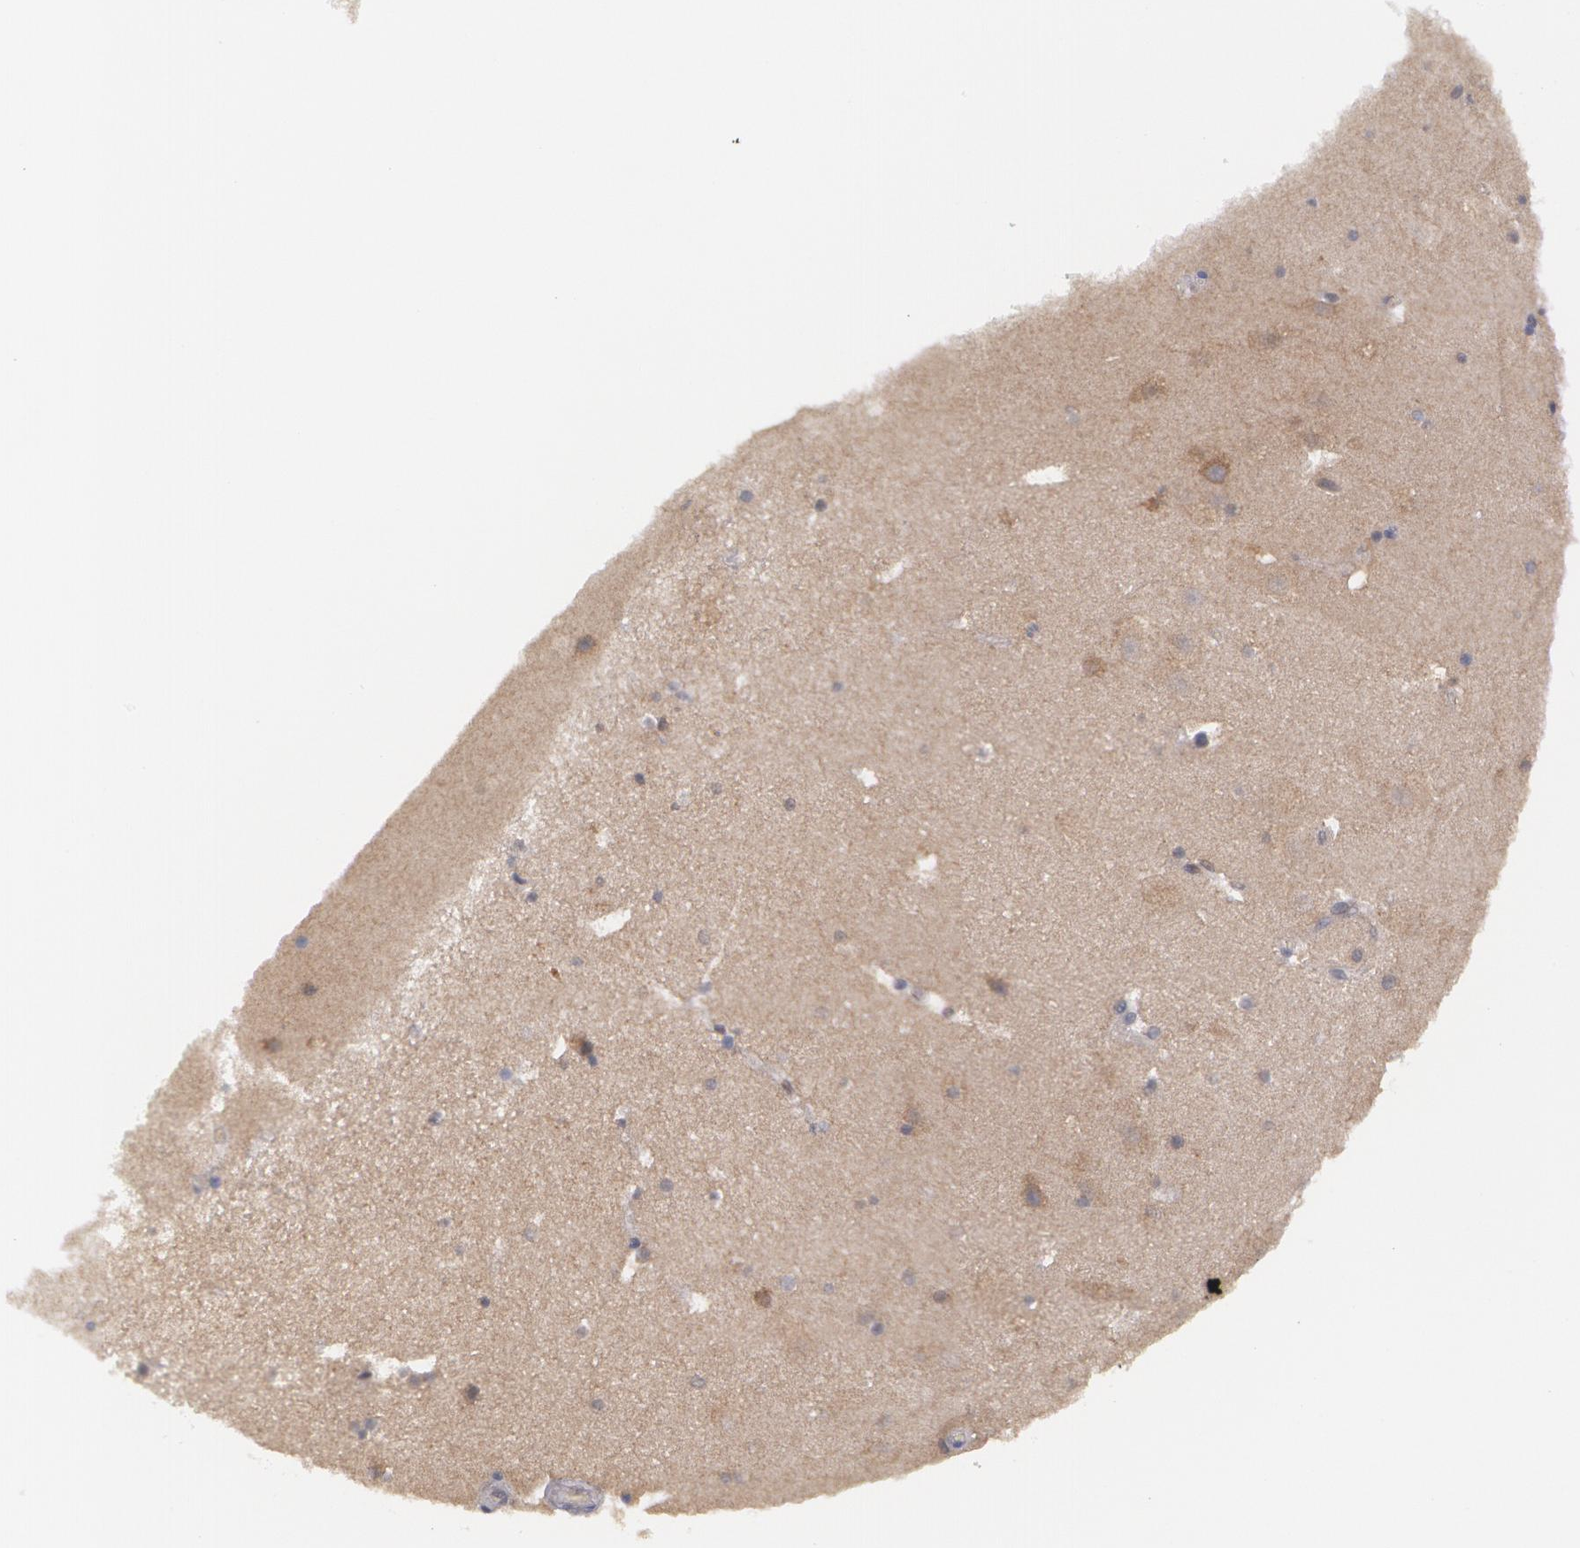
{"staining": {"intensity": "weak", "quantity": "25%-75%", "location": "cytoplasmic/membranous"}, "tissue": "hippocampus", "cell_type": "Glial cells", "image_type": "normal", "snomed": [{"axis": "morphology", "description": "Normal tissue, NOS"}, {"axis": "topography", "description": "Hippocampus"}], "caption": "Immunohistochemical staining of normal human hippocampus displays weak cytoplasmic/membranous protein staining in about 25%-75% of glial cells. Using DAB (3,3'-diaminobenzidine) (brown) and hematoxylin (blue) stains, captured at high magnification using brightfield microscopy.", "gene": "TXNRD1", "patient": {"sex": "male", "age": 45}}